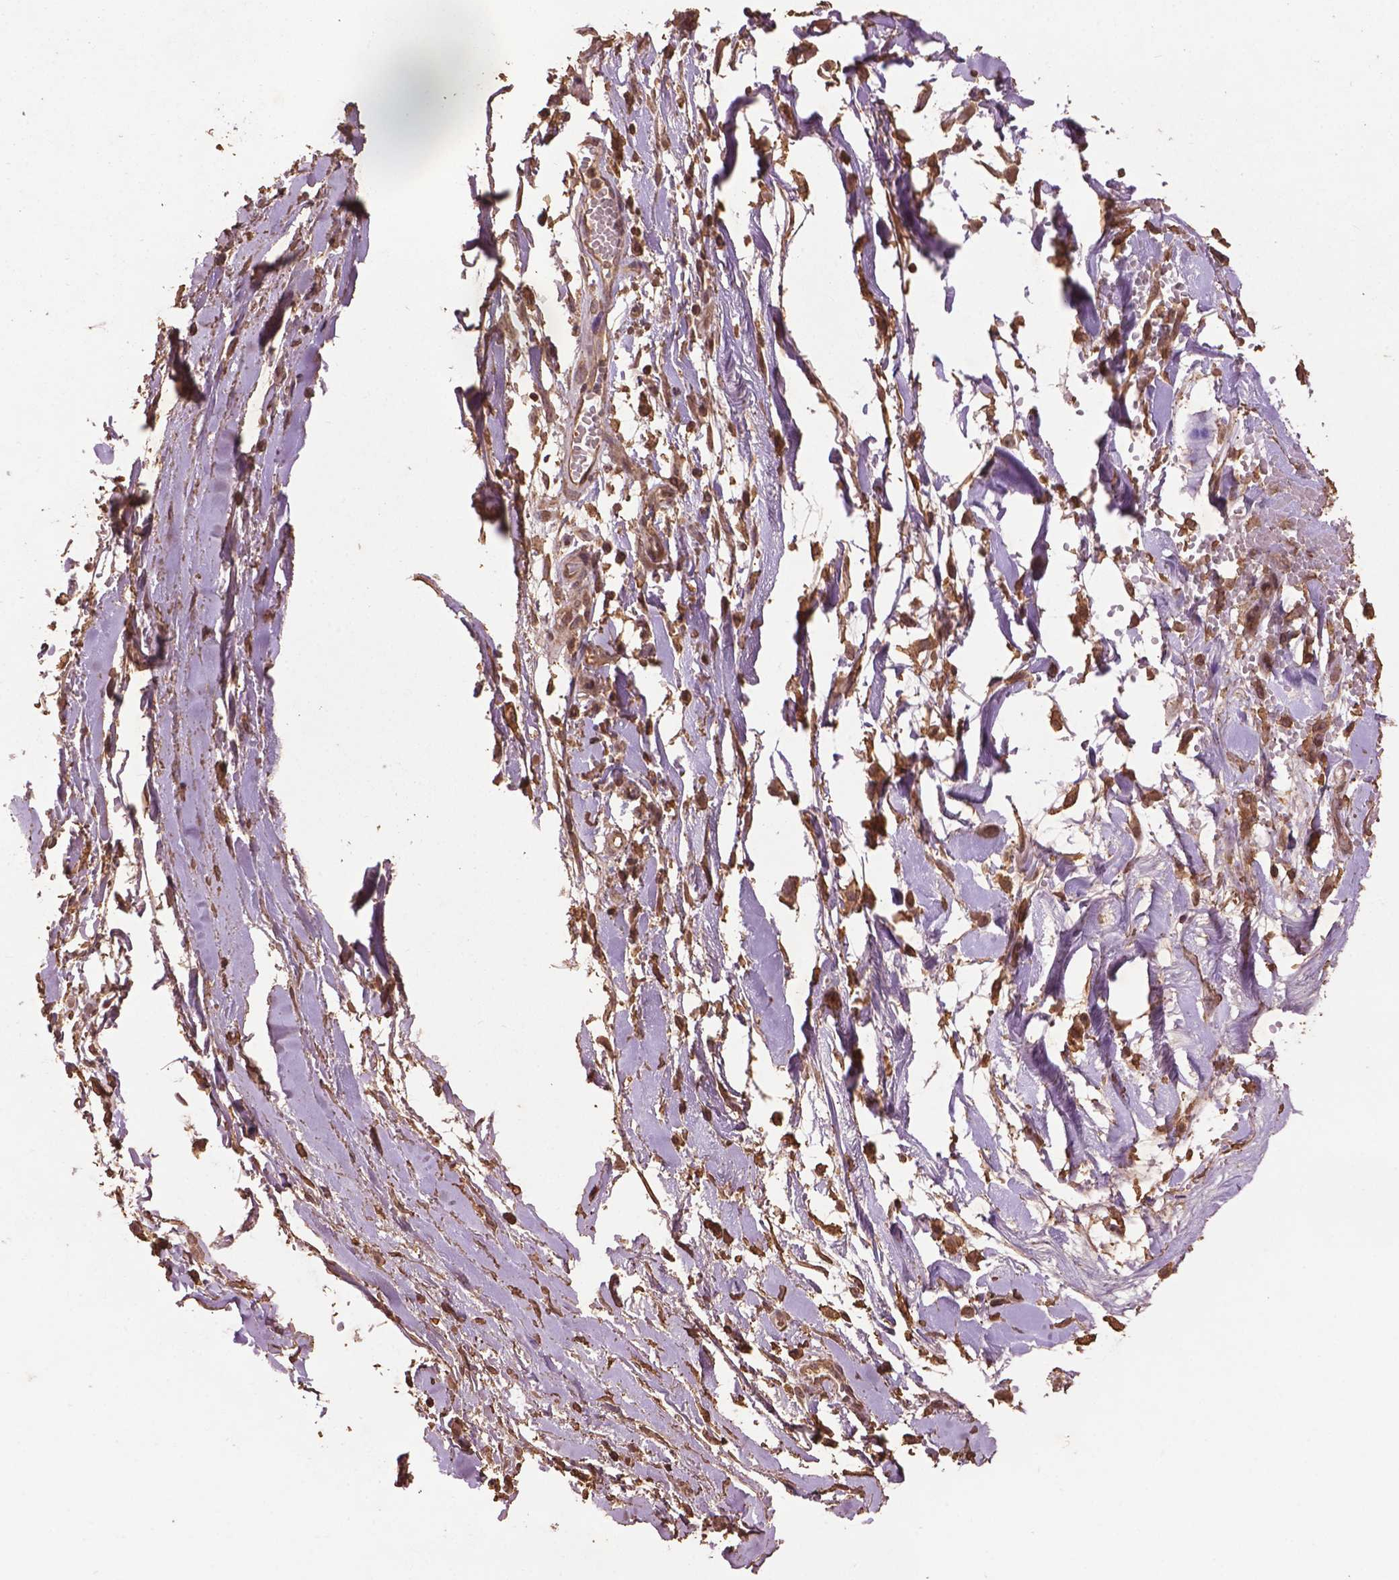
{"staining": {"intensity": "moderate", "quantity": ">75%", "location": "cytoplasmic/membranous,nuclear"}, "tissue": "soft tissue", "cell_type": "Fibroblasts", "image_type": "normal", "snomed": [{"axis": "morphology", "description": "Normal tissue, NOS"}, {"axis": "topography", "description": "Cartilage tissue"}, {"axis": "topography", "description": "Nasopharynx"}, {"axis": "topography", "description": "Thyroid gland"}], "caption": "Soft tissue stained with immunohistochemistry (IHC) displays moderate cytoplasmic/membranous,nuclear staining in about >75% of fibroblasts. (Stains: DAB (3,3'-diaminobenzidine) in brown, nuclei in blue, Microscopy: brightfield microscopy at high magnification).", "gene": "BABAM1", "patient": {"sex": "male", "age": 63}}